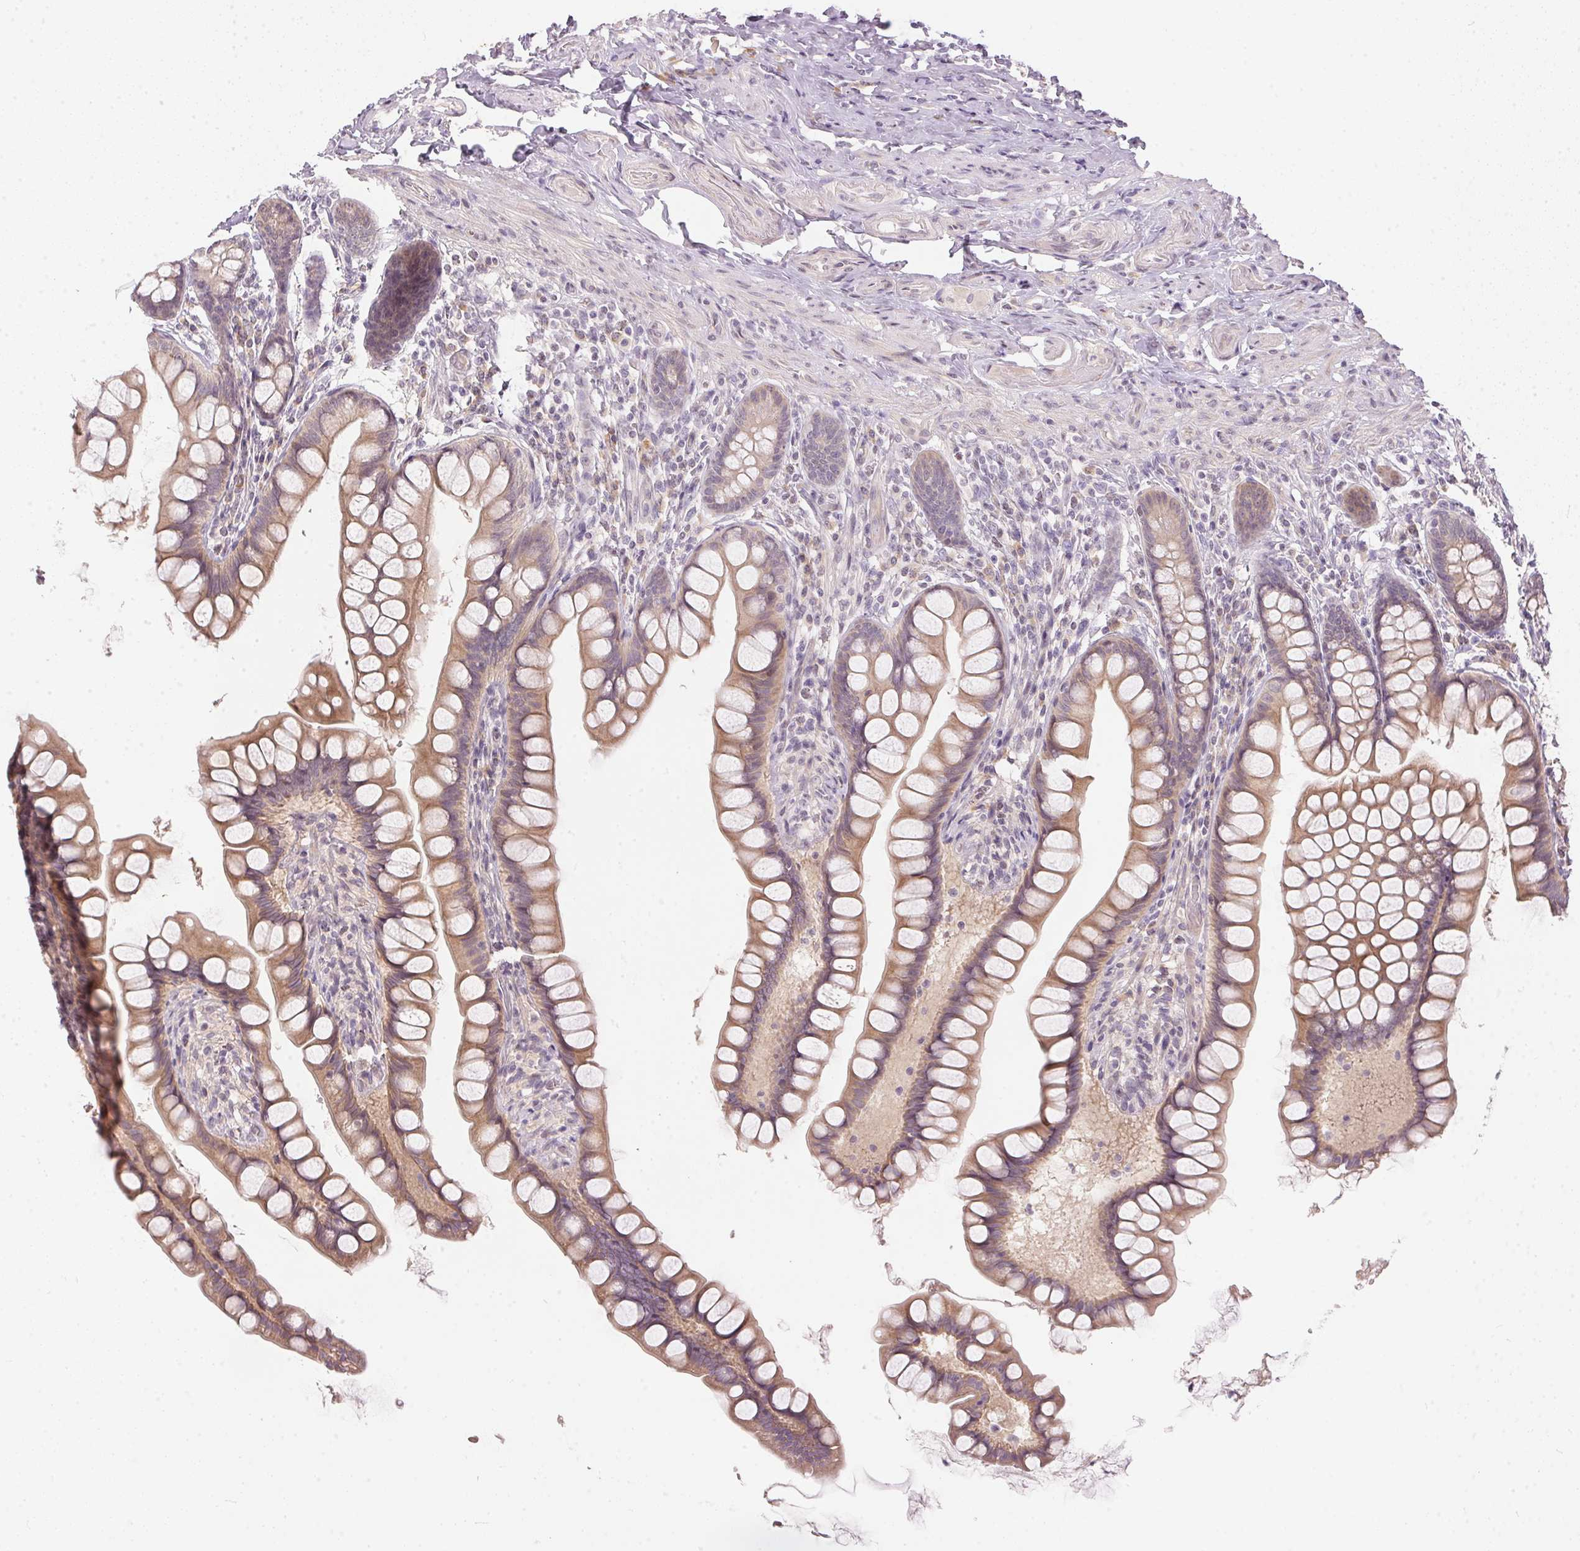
{"staining": {"intensity": "weak", "quantity": "25%-75%", "location": "cytoplasmic/membranous"}, "tissue": "small intestine", "cell_type": "Glandular cells", "image_type": "normal", "snomed": [{"axis": "morphology", "description": "Normal tissue, NOS"}, {"axis": "topography", "description": "Small intestine"}], "caption": "Protein expression analysis of unremarkable human small intestine reveals weak cytoplasmic/membranous staining in approximately 25%-75% of glandular cells.", "gene": "TTC23L", "patient": {"sex": "male", "age": 70}}